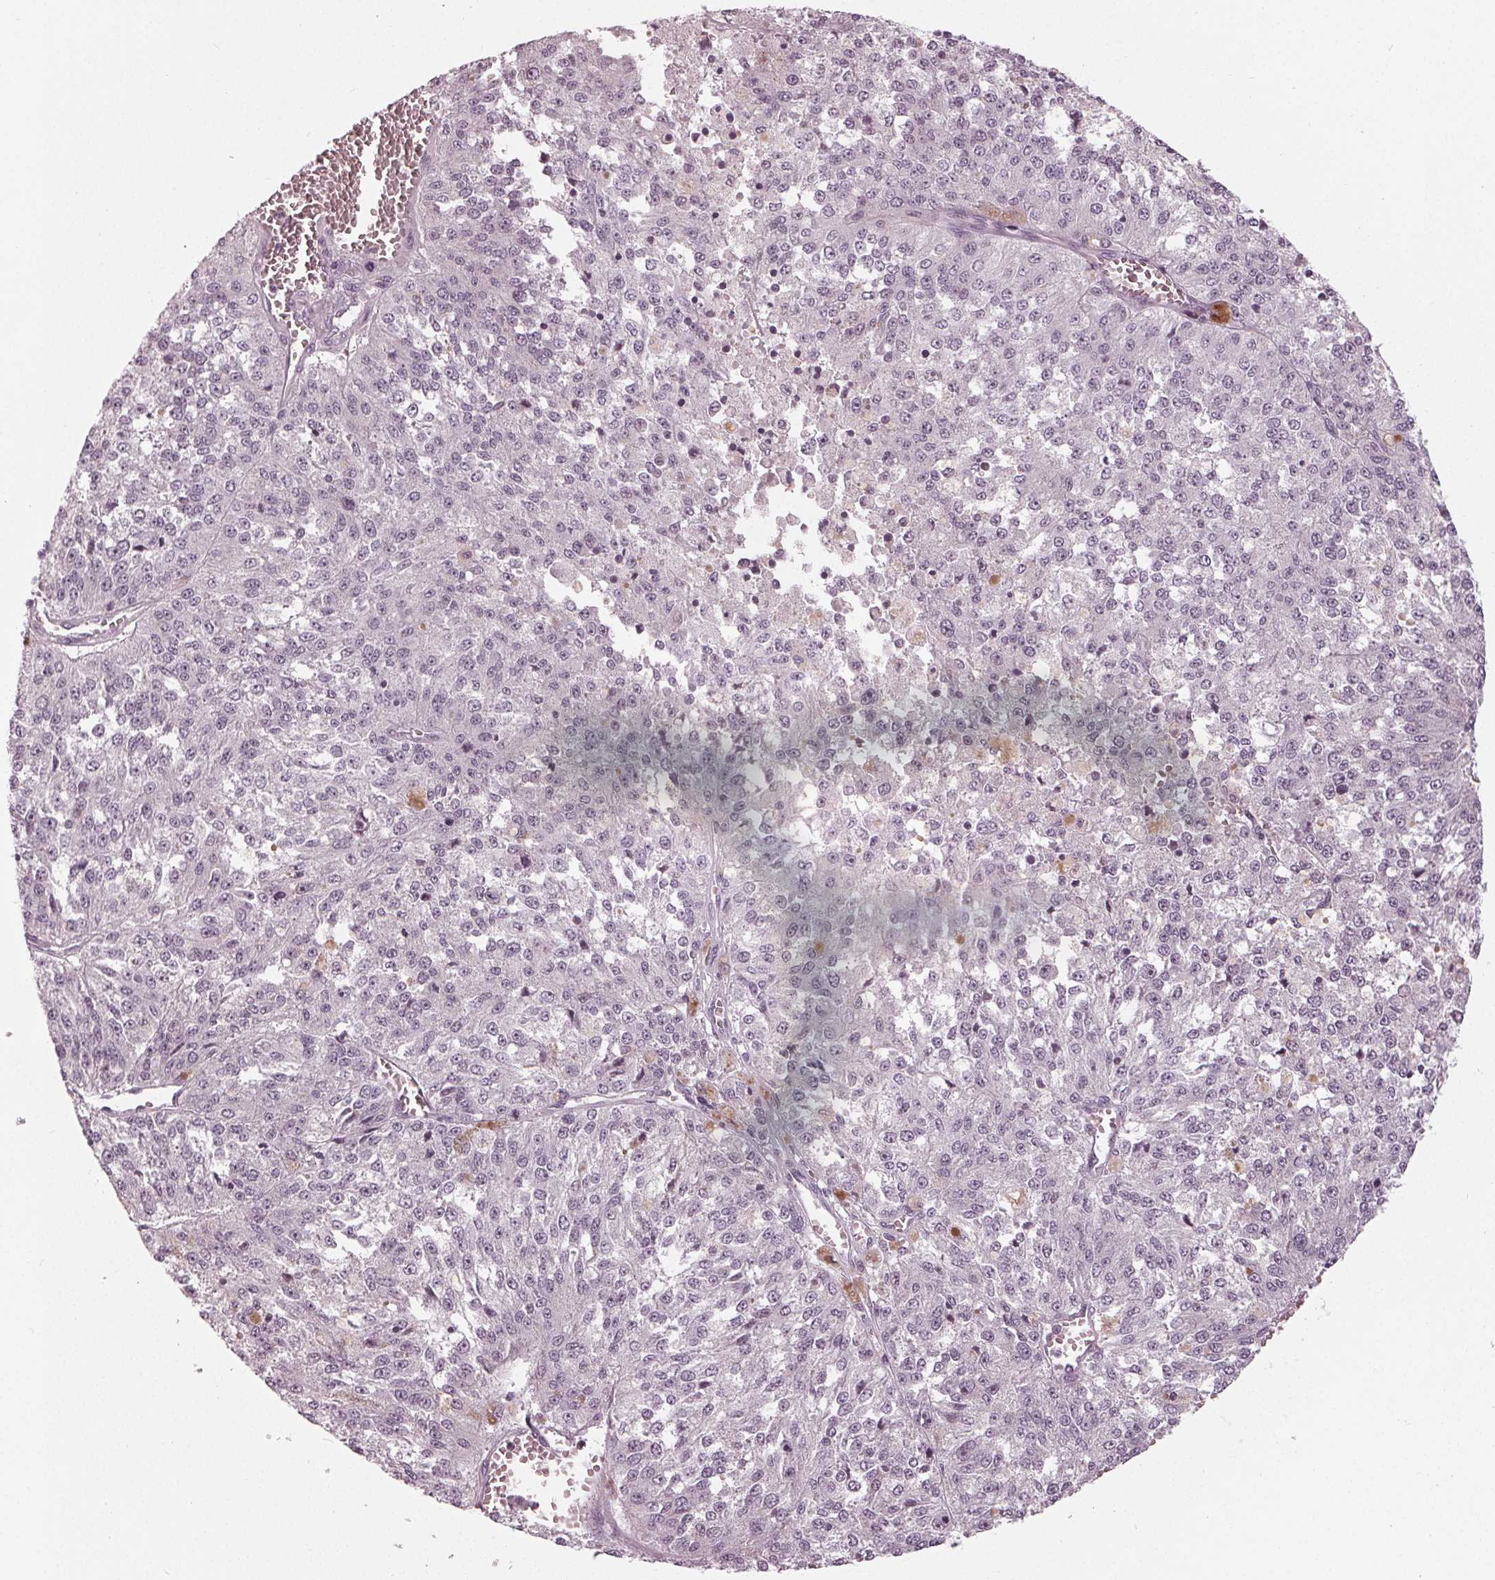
{"staining": {"intensity": "negative", "quantity": "none", "location": "none"}, "tissue": "melanoma", "cell_type": "Tumor cells", "image_type": "cancer", "snomed": [{"axis": "morphology", "description": "Malignant melanoma, Metastatic site"}, {"axis": "topography", "description": "Lymph node"}], "caption": "The micrograph exhibits no staining of tumor cells in malignant melanoma (metastatic site). (DAB (3,3'-diaminobenzidine) immunohistochemistry visualized using brightfield microscopy, high magnification).", "gene": "ADPRHL1", "patient": {"sex": "female", "age": 64}}